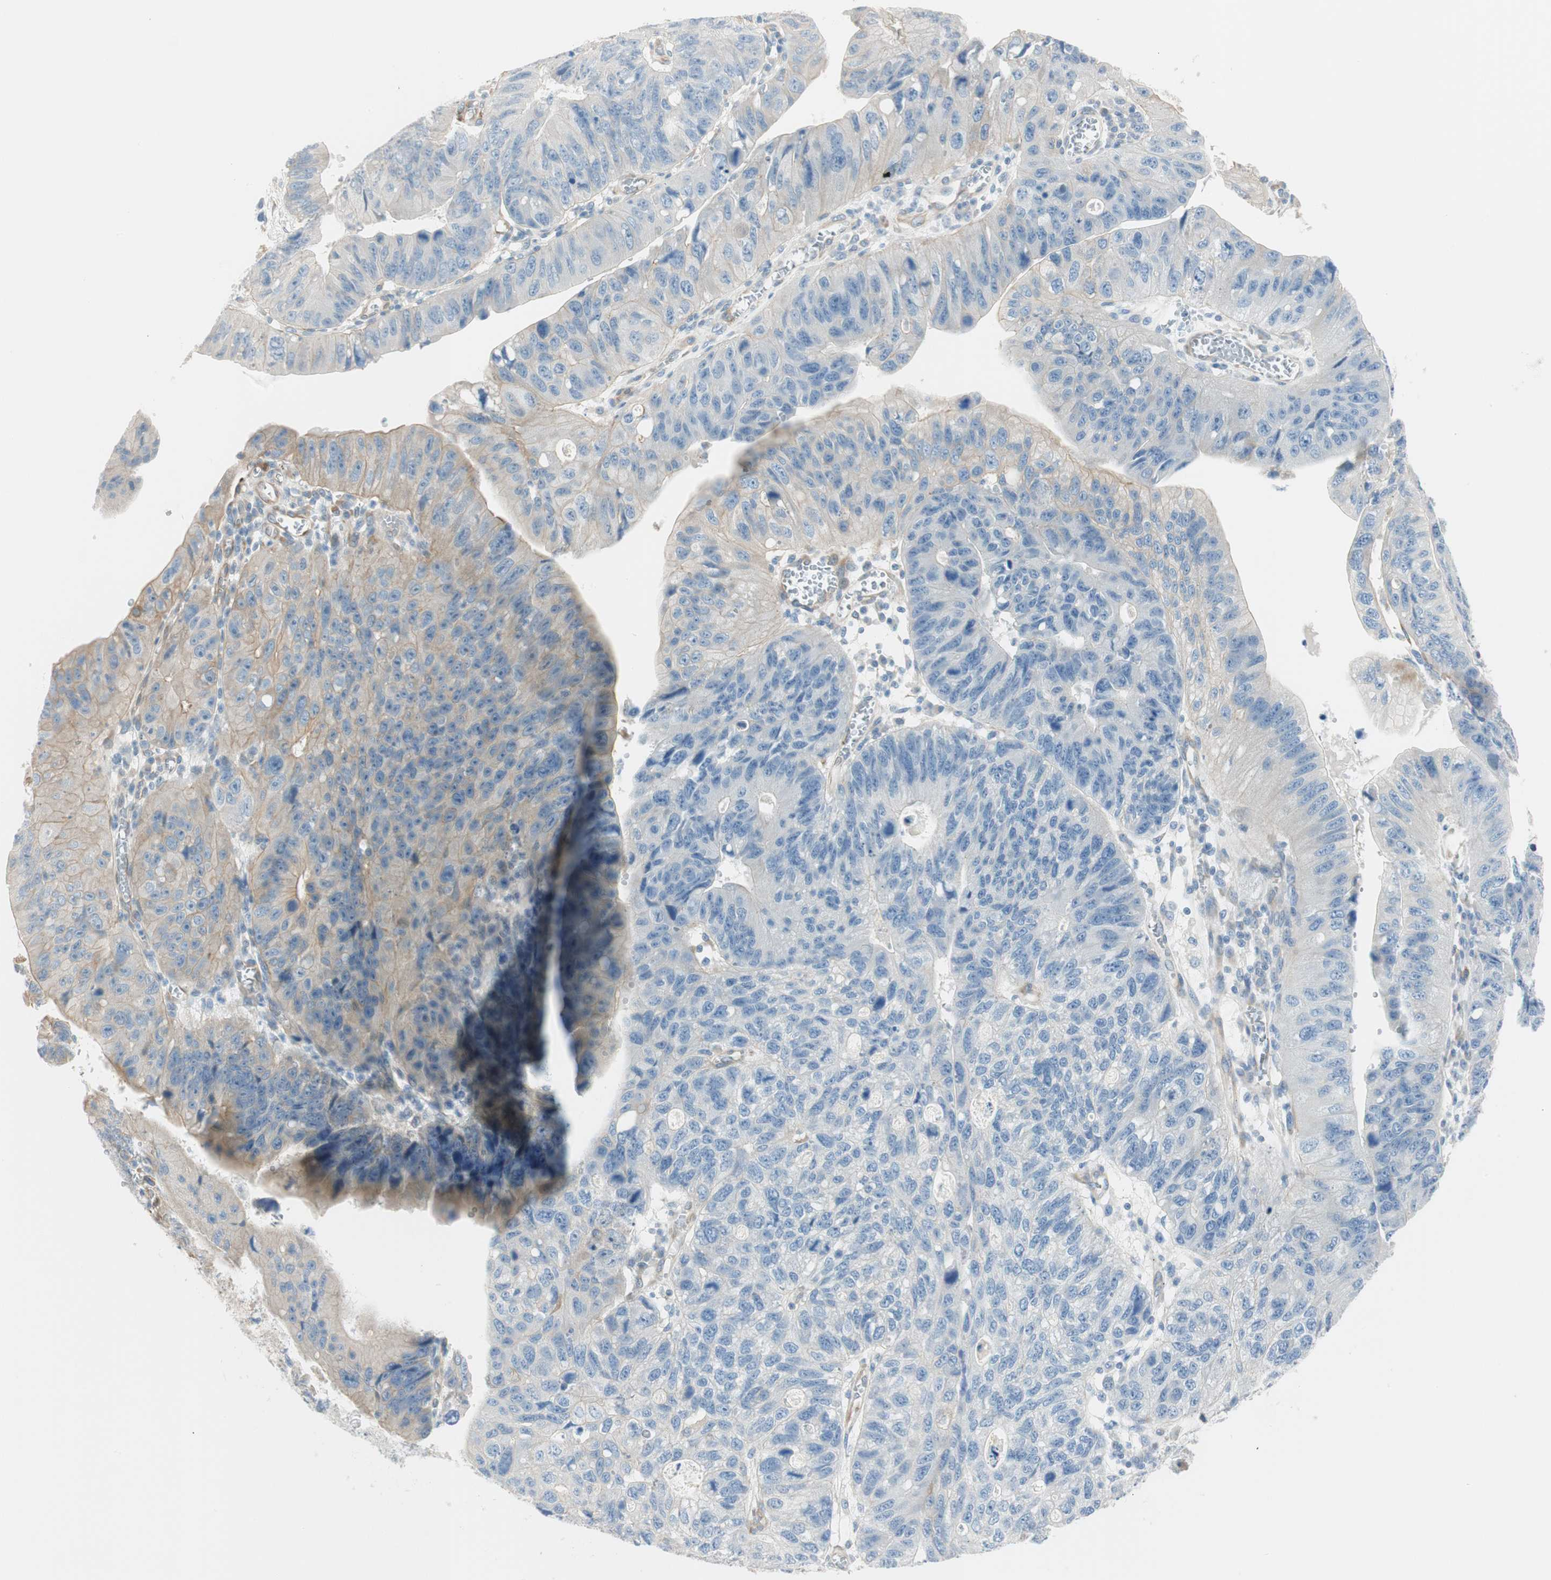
{"staining": {"intensity": "weak", "quantity": "<25%", "location": "cytoplasmic/membranous"}, "tissue": "stomach cancer", "cell_type": "Tumor cells", "image_type": "cancer", "snomed": [{"axis": "morphology", "description": "Adenocarcinoma, NOS"}, {"axis": "topography", "description": "Stomach"}], "caption": "Immunohistochemistry photomicrograph of neoplastic tissue: human stomach cancer (adenocarcinoma) stained with DAB exhibits no significant protein staining in tumor cells. (DAB (3,3'-diaminobenzidine) immunohistochemistry, high magnification).", "gene": "CDK3", "patient": {"sex": "male", "age": 59}}